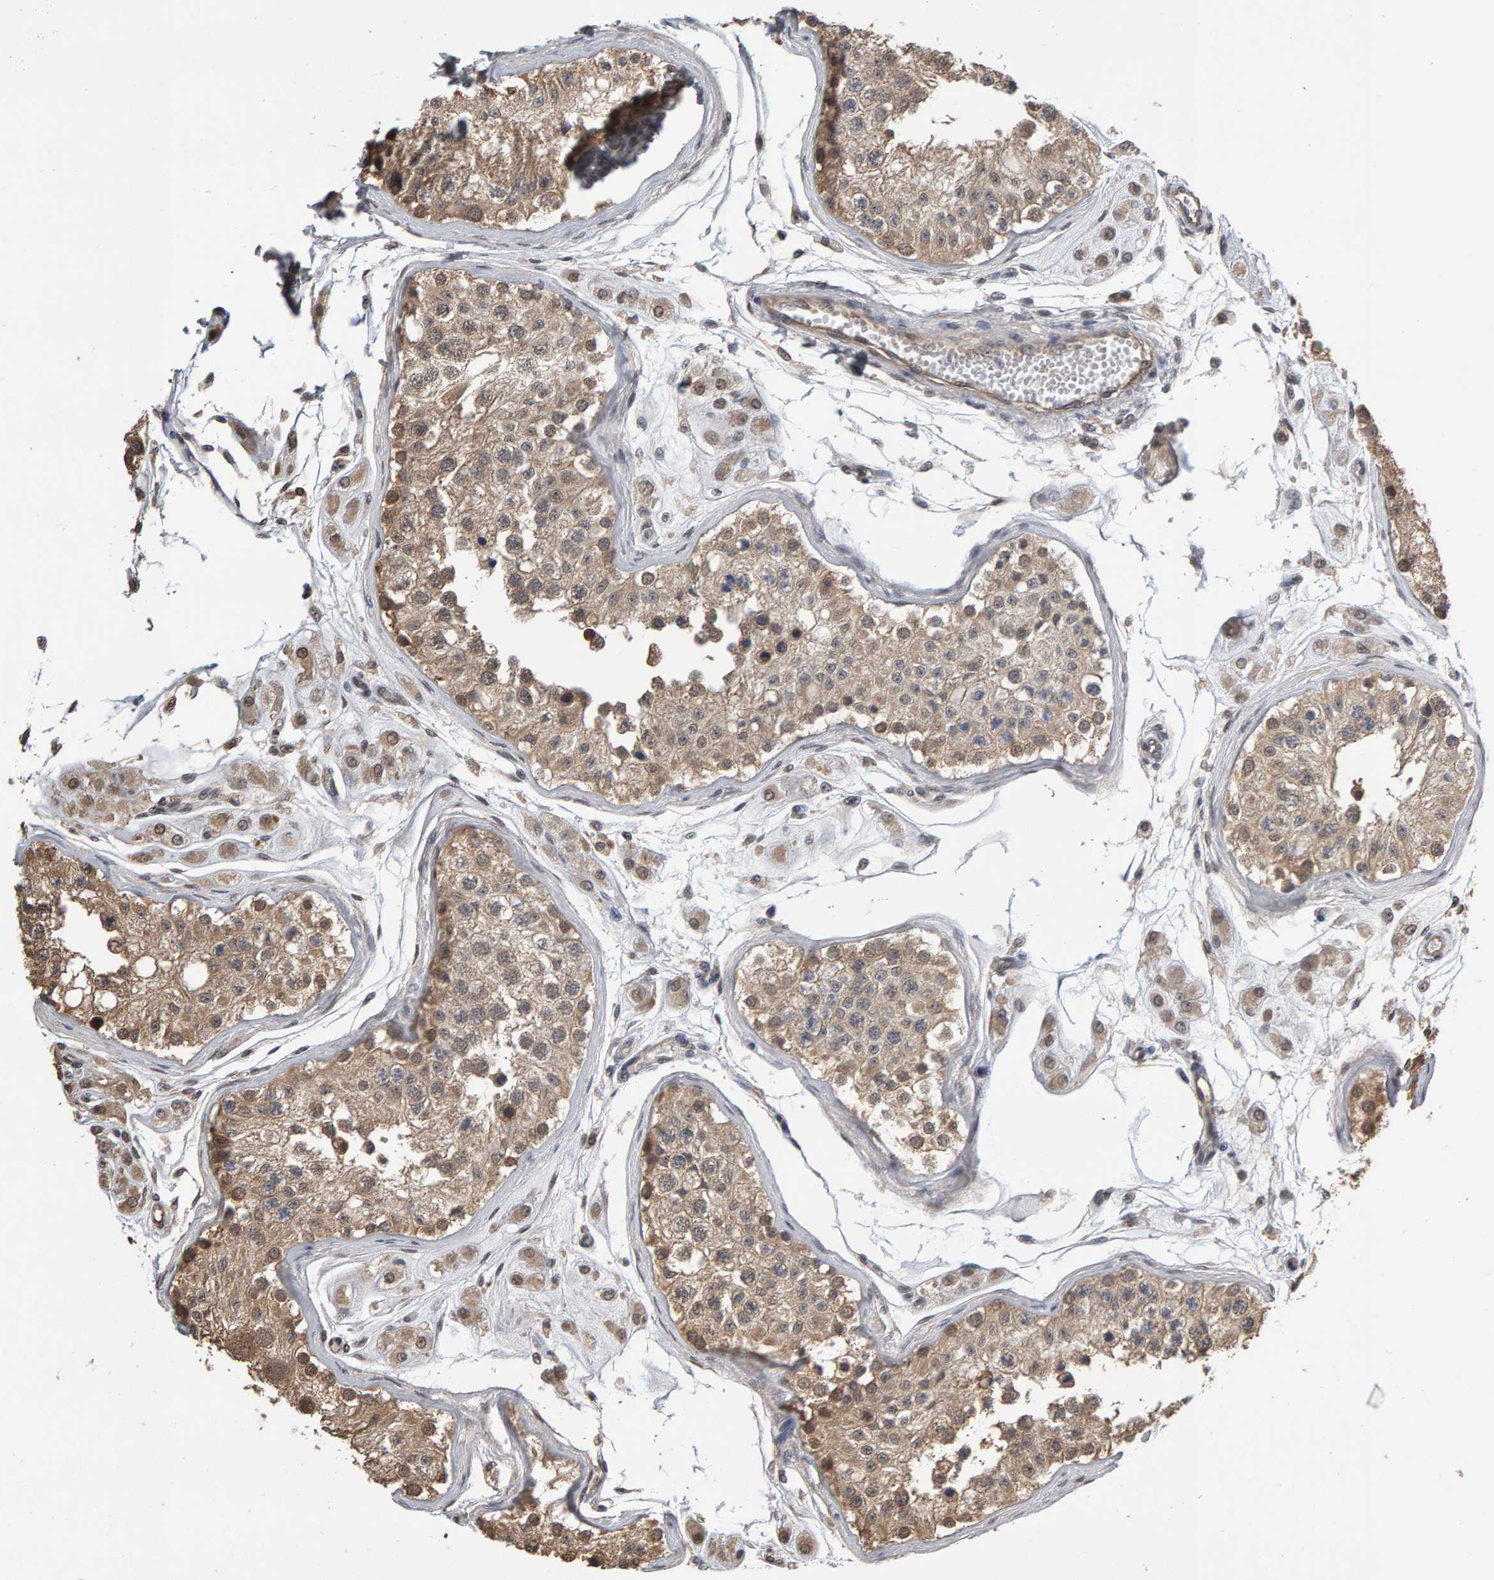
{"staining": {"intensity": "moderate", "quantity": ">75%", "location": "cytoplasmic/membranous,nuclear"}, "tissue": "testis", "cell_type": "Cells in seminiferous ducts", "image_type": "normal", "snomed": [{"axis": "morphology", "description": "Normal tissue, NOS"}, {"axis": "morphology", "description": "Adenocarcinoma, metastatic, NOS"}, {"axis": "topography", "description": "Testis"}], "caption": "Immunohistochemical staining of benign human testis exhibits medium levels of moderate cytoplasmic/membranous,nuclear staining in approximately >75% of cells in seminiferous ducts.", "gene": "COASY", "patient": {"sex": "male", "age": 26}}